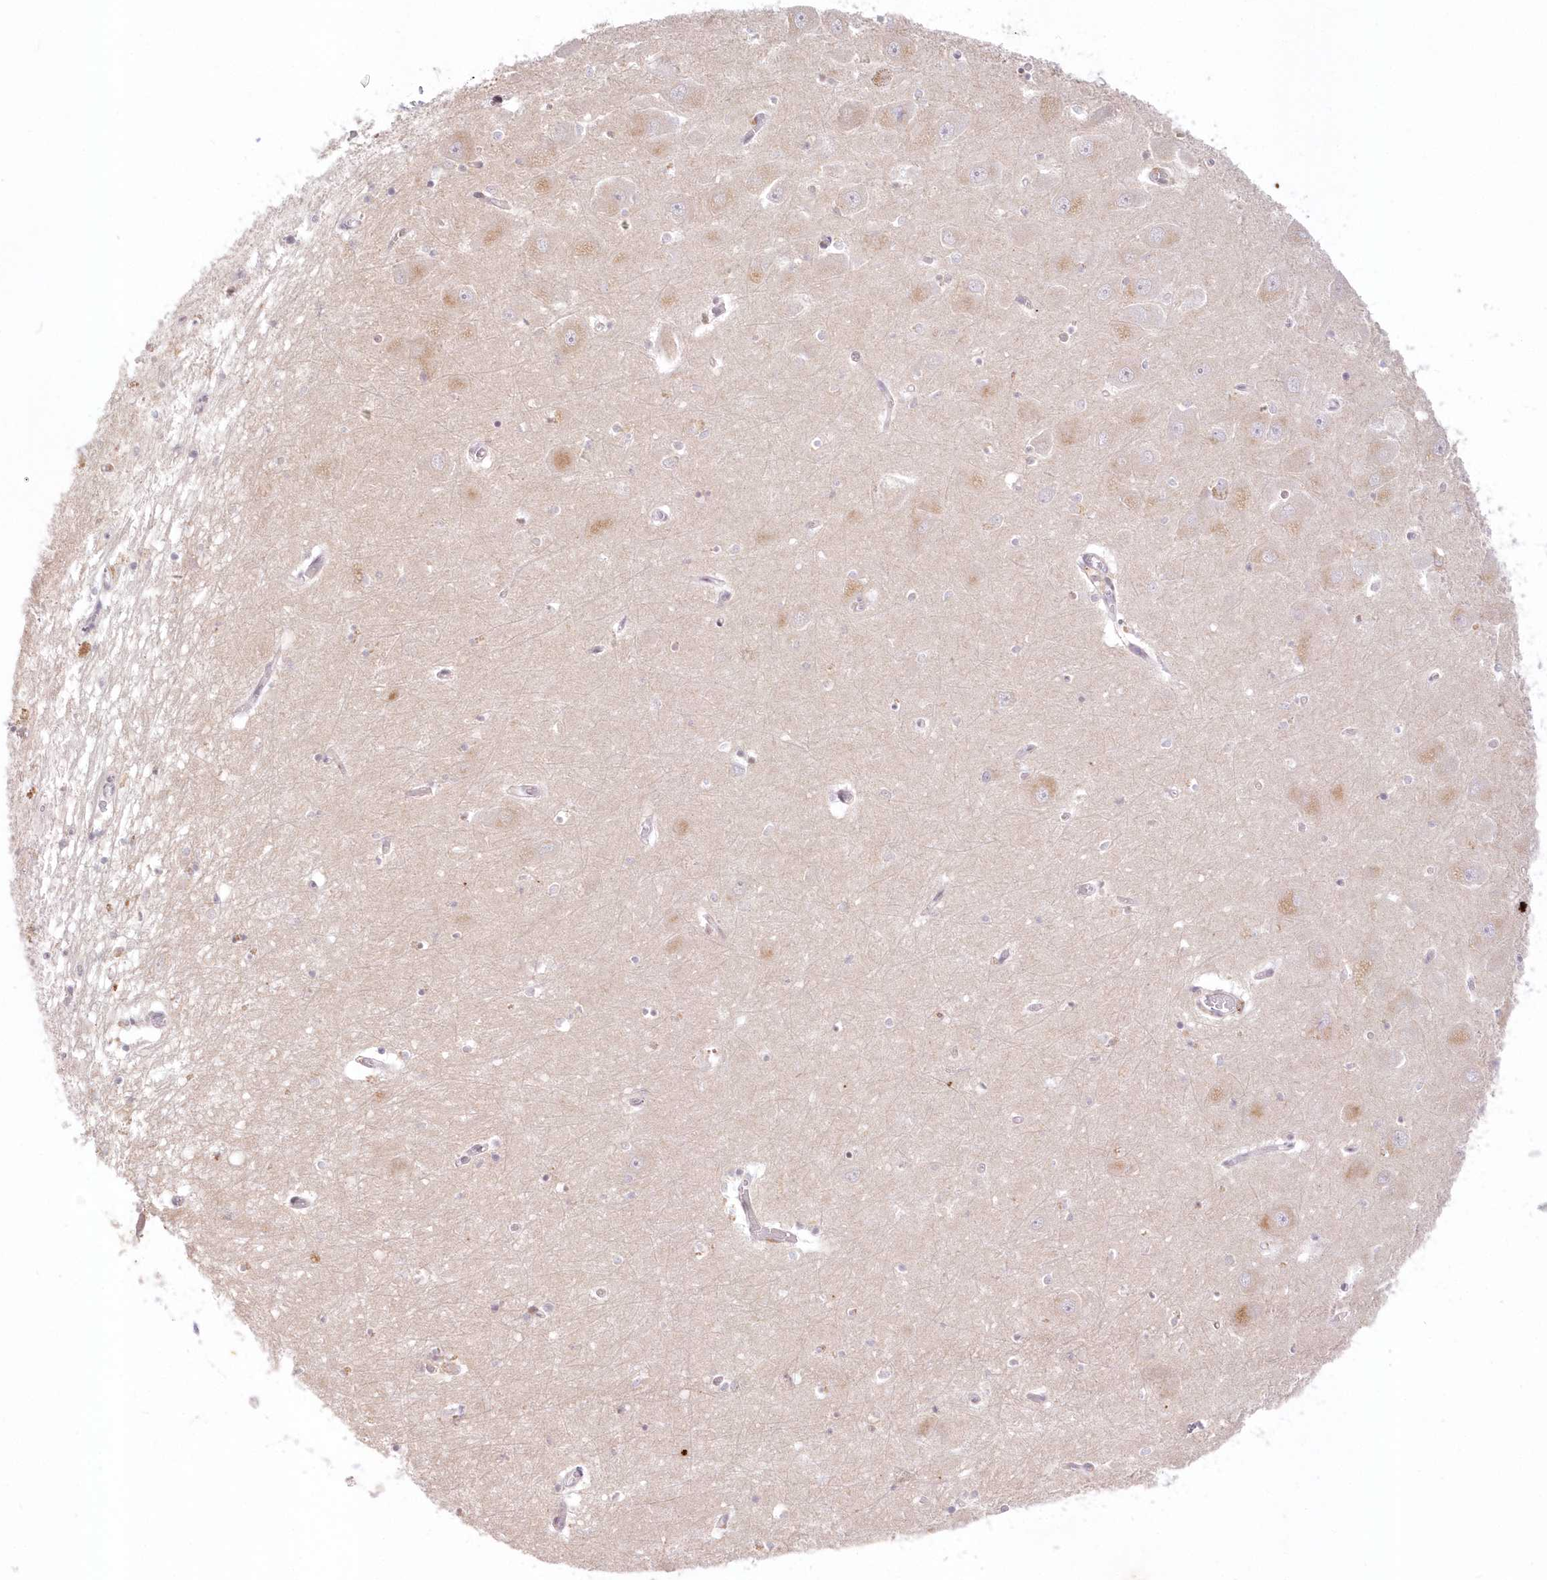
{"staining": {"intensity": "negative", "quantity": "none", "location": "none"}, "tissue": "hippocampus", "cell_type": "Glial cells", "image_type": "normal", "snomed": [{"axis": "morphology", "description": "Normal tissue, NOS"}, {"axis": "topography", "description": "Hippocampus"}], "caption": "A high-resolution image shows IHC staining of benign hippocampus, which exhibits no significant positivity in glial cells. Brightfield microscopy of immunohistochemistry (IHC) stained with DAB (brown) and hematoxylin (blue), captured at high magnification.", "gene": "MTMR3", "patient": {"sex": "male", "age": 70}}